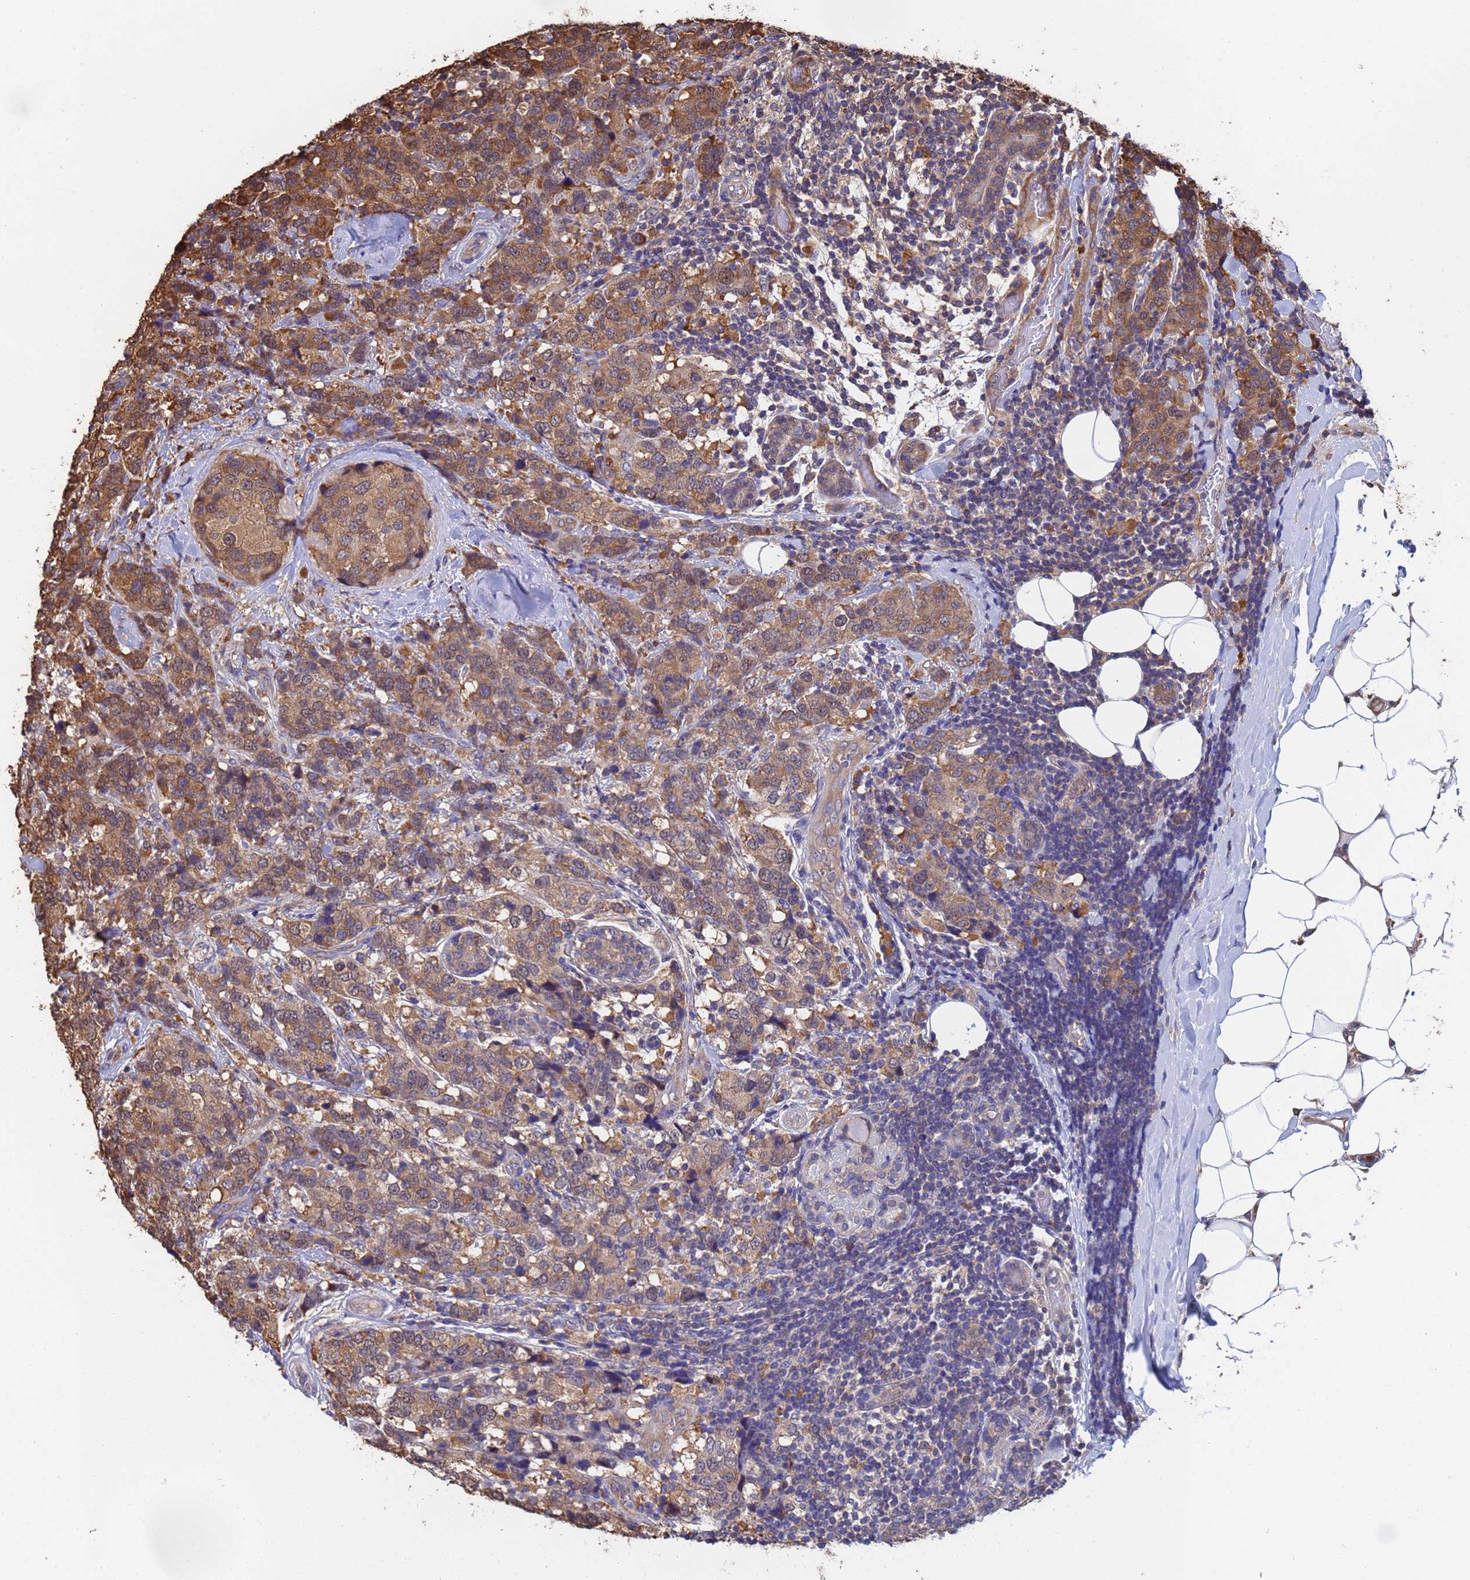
{"staining": {"intensity": "moderate", "quantity": ">75%", "location": "cytoplasmic/membranous"}, "tissue": "breast cancer", "cell_type": "Tumor cells", "image_type": "cancer", "snomed": [{"axis": "morphology", "description": "Lobular carcinoma"}, {"axis": "topography", "description": "Breast"}], "caption": "This photomicrograph shows immunohistochemistry (IHC) staining of human breast cancer (lobular carcinoma), with medium moderate cytoplasmic/membranous positivity in about >75% of tumor cells.", "gene": "FAM25A", "patient": {"sex": "female", "age": 59}}